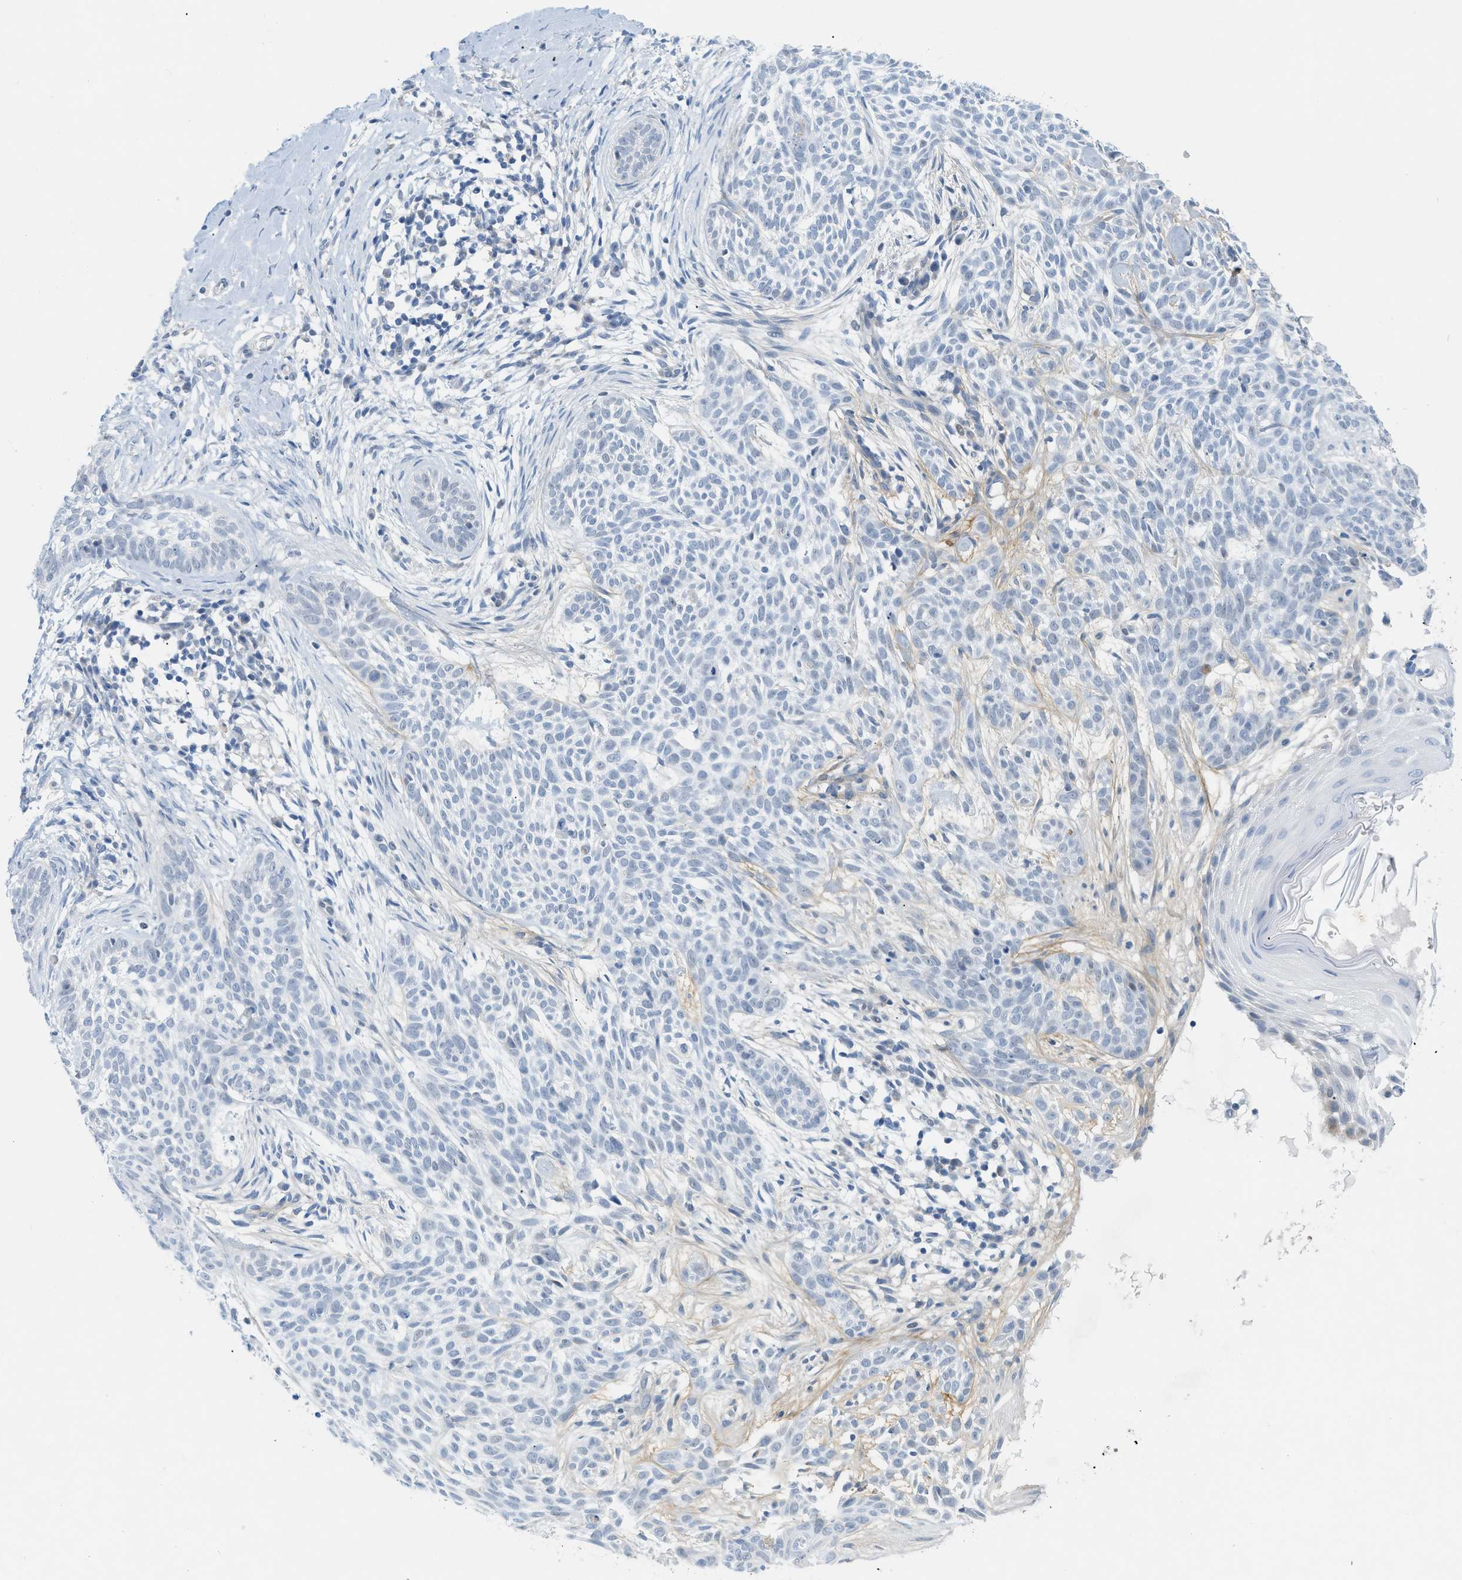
{"staining": {"intensity": "negative", "quantity": "none", "location": "none"}, "tissue": "skin cancer", "cell_type": "Tumor cells", "image_type": "cancer", "snomed": [{"axis": "morphology", "description": "Basal cell carcinoma"}, {"axis": "topography", "description": "Skin"}], "caption": "Tumor cells show no significant staining in skin basal cell carcinoma.", "gene": "HLTF", "patient": {"sex": "female", "age": 59}}